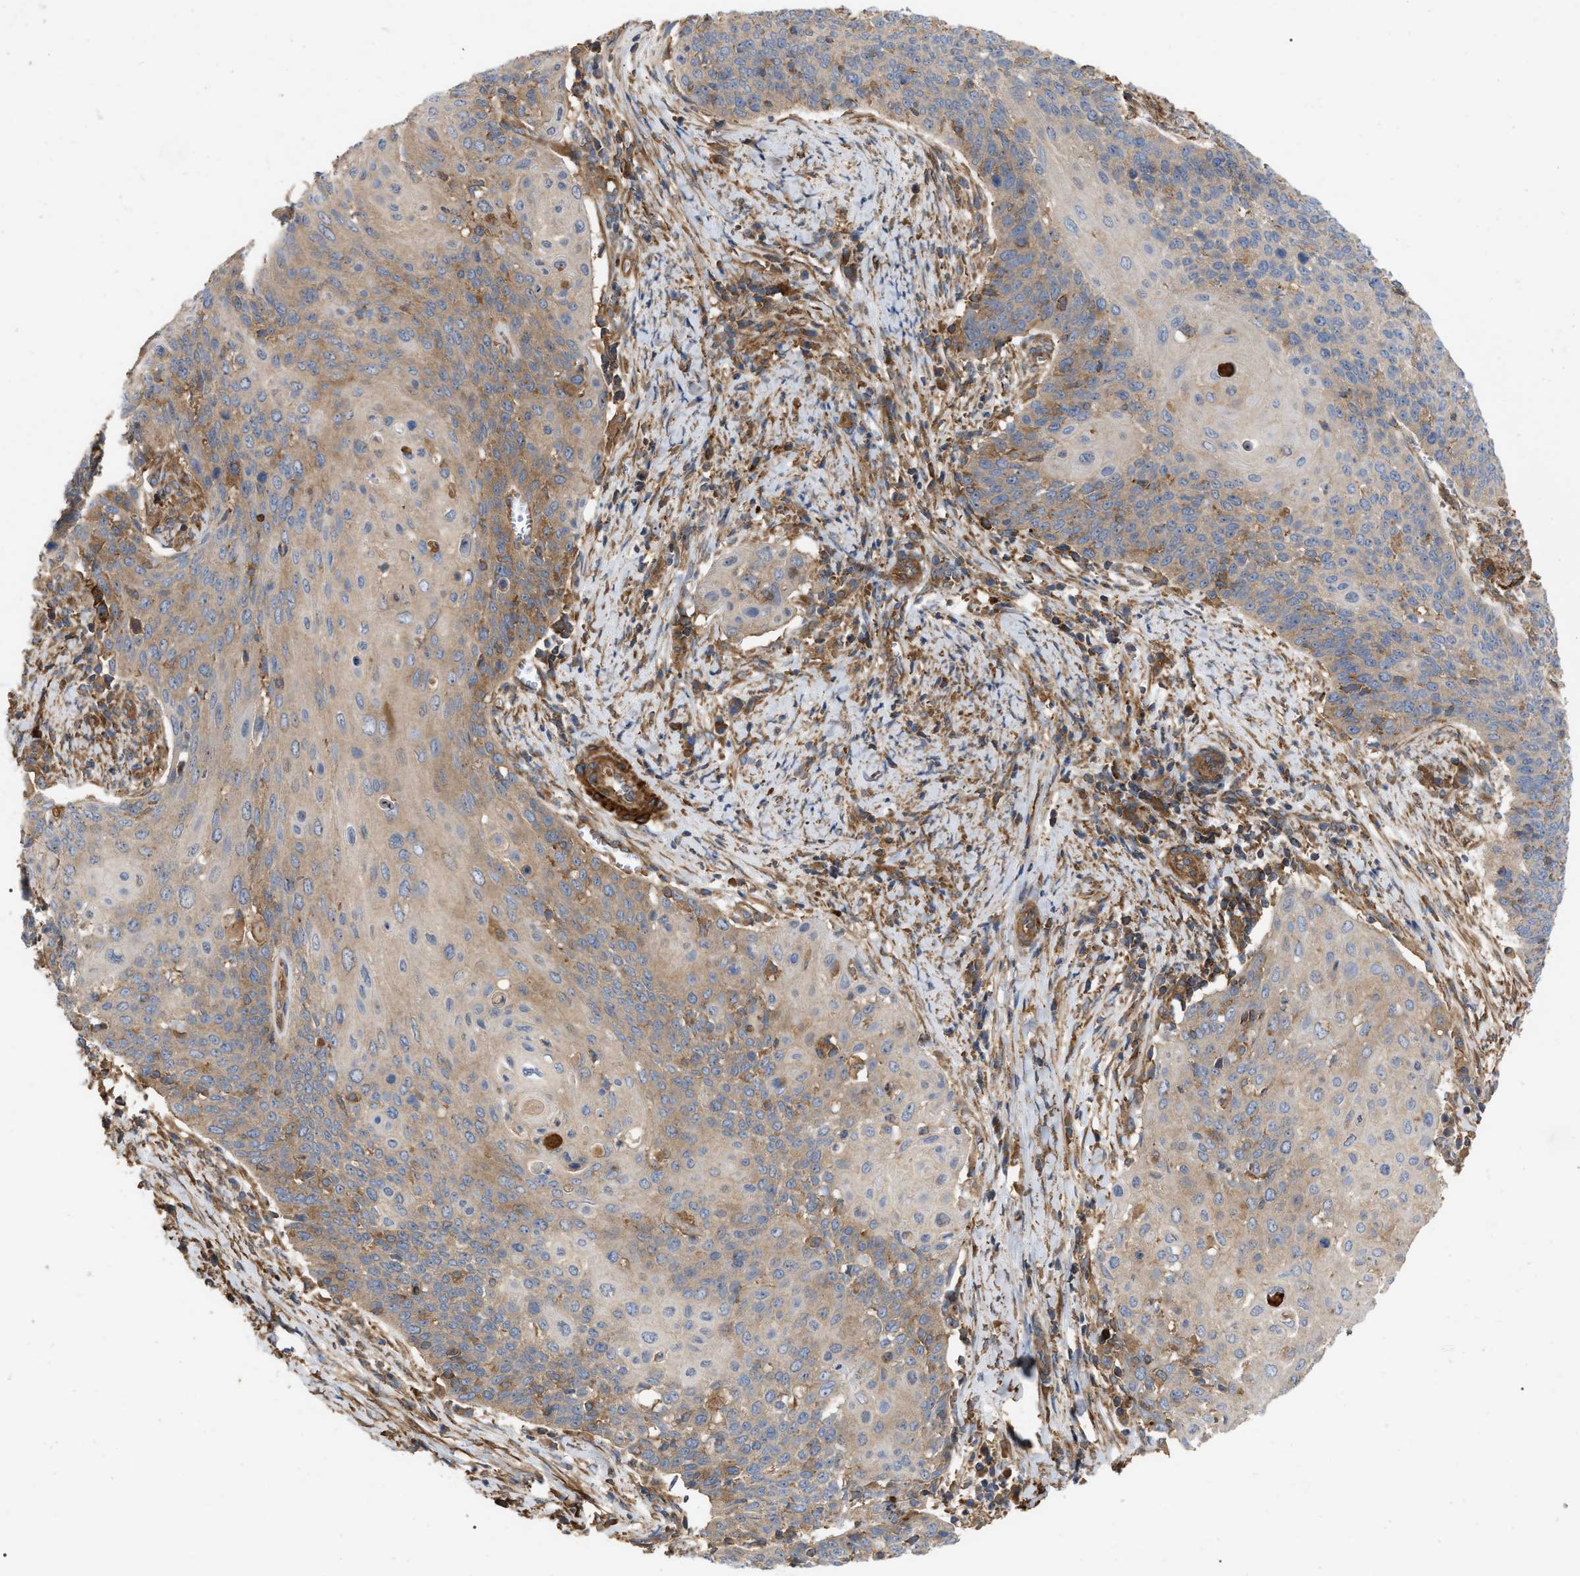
{"staining": {"intensity": "weak", "quantity": ">75%", "location": "cytoplasmic/membranous"}, "tissue": "cervical cancer", "cell_type": "Tumor cells", "image_type": "cancer", "snomed": [{"axis": "morphology", "description": "Squamous cell carcinoma, NOS"}, {"axis": "topography", "description": "Cervix"}], "caption": "The histopathology image reveals a brown stain indicating the presence of a protein in the cytoplasmic/membranous of tumor cells in cervical squamous cell carcinoma. The protein of interest is stained brown, and the nuclei are stained in blue (DAB (3,3'-diaminobenzidine) IHC with brightfield microscopy, high magnification).", "gene": "RABEP1", "patient": {"sex": "female", "age": 39}}